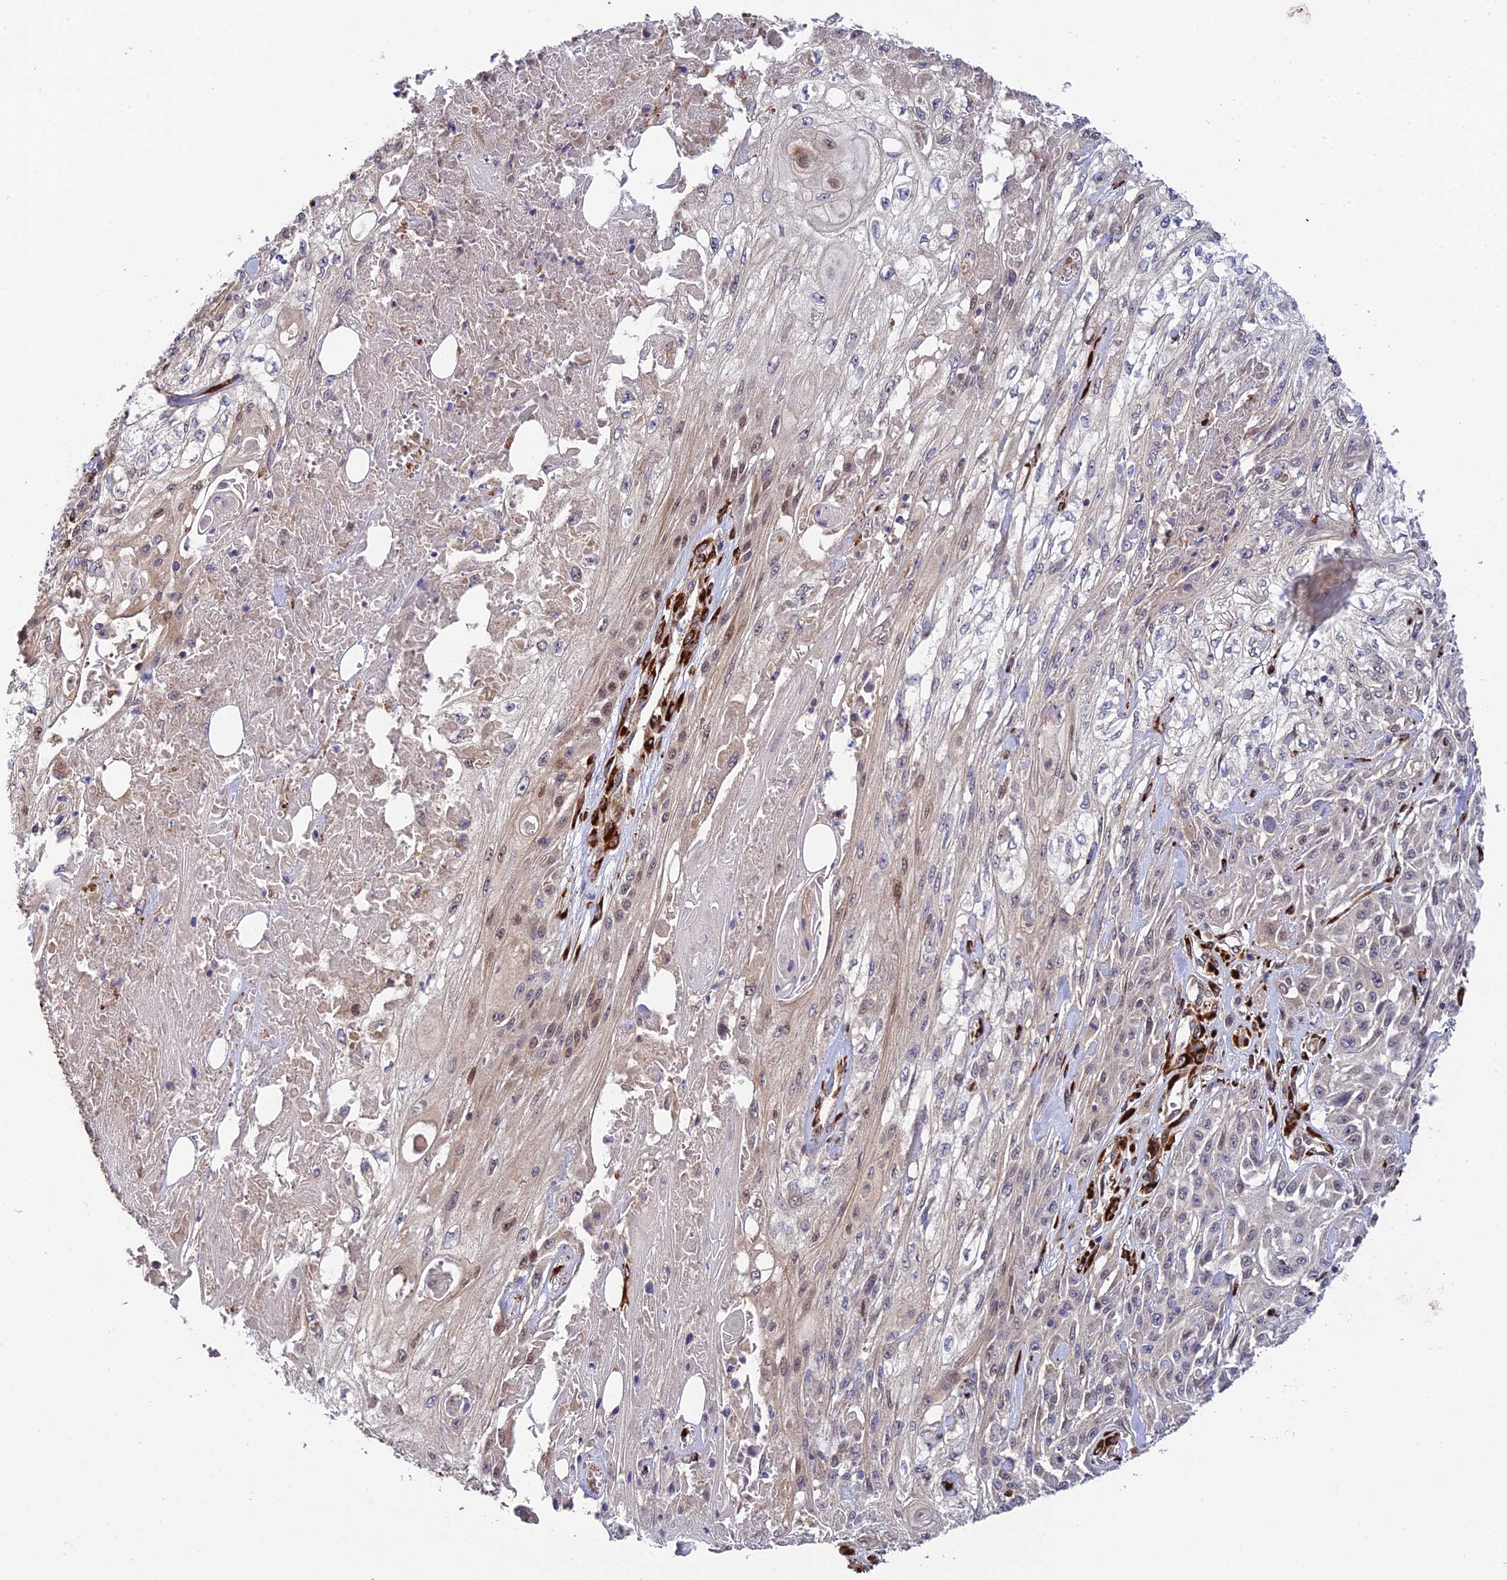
{"staining": {"intensity": "negative", "quantity": "none", "location": "none"}, "tissue": "skin cancer", "cell_type": "Tumor cells", "image_type": "cancer", "snomed": [{"axis": "morphology", "description": "Squamous cell carcinoma, NOS"}, {"axis": "morphology", "description": "Squamous cell carcinoma, metastatic, NOS"}, {"axis": "topography", "description": "Skin"}, {"axis": "topography", "description": "Lymph node"}], "caption": "This image is of skin squamous cell carcinoma stained with immunohistochemistry to label a protein in brown with the nuclei are counter-stained blue. There is no expression in tumor cells.", "gene": "P3H3", "patient": {"sex": "male", "age": 75}}